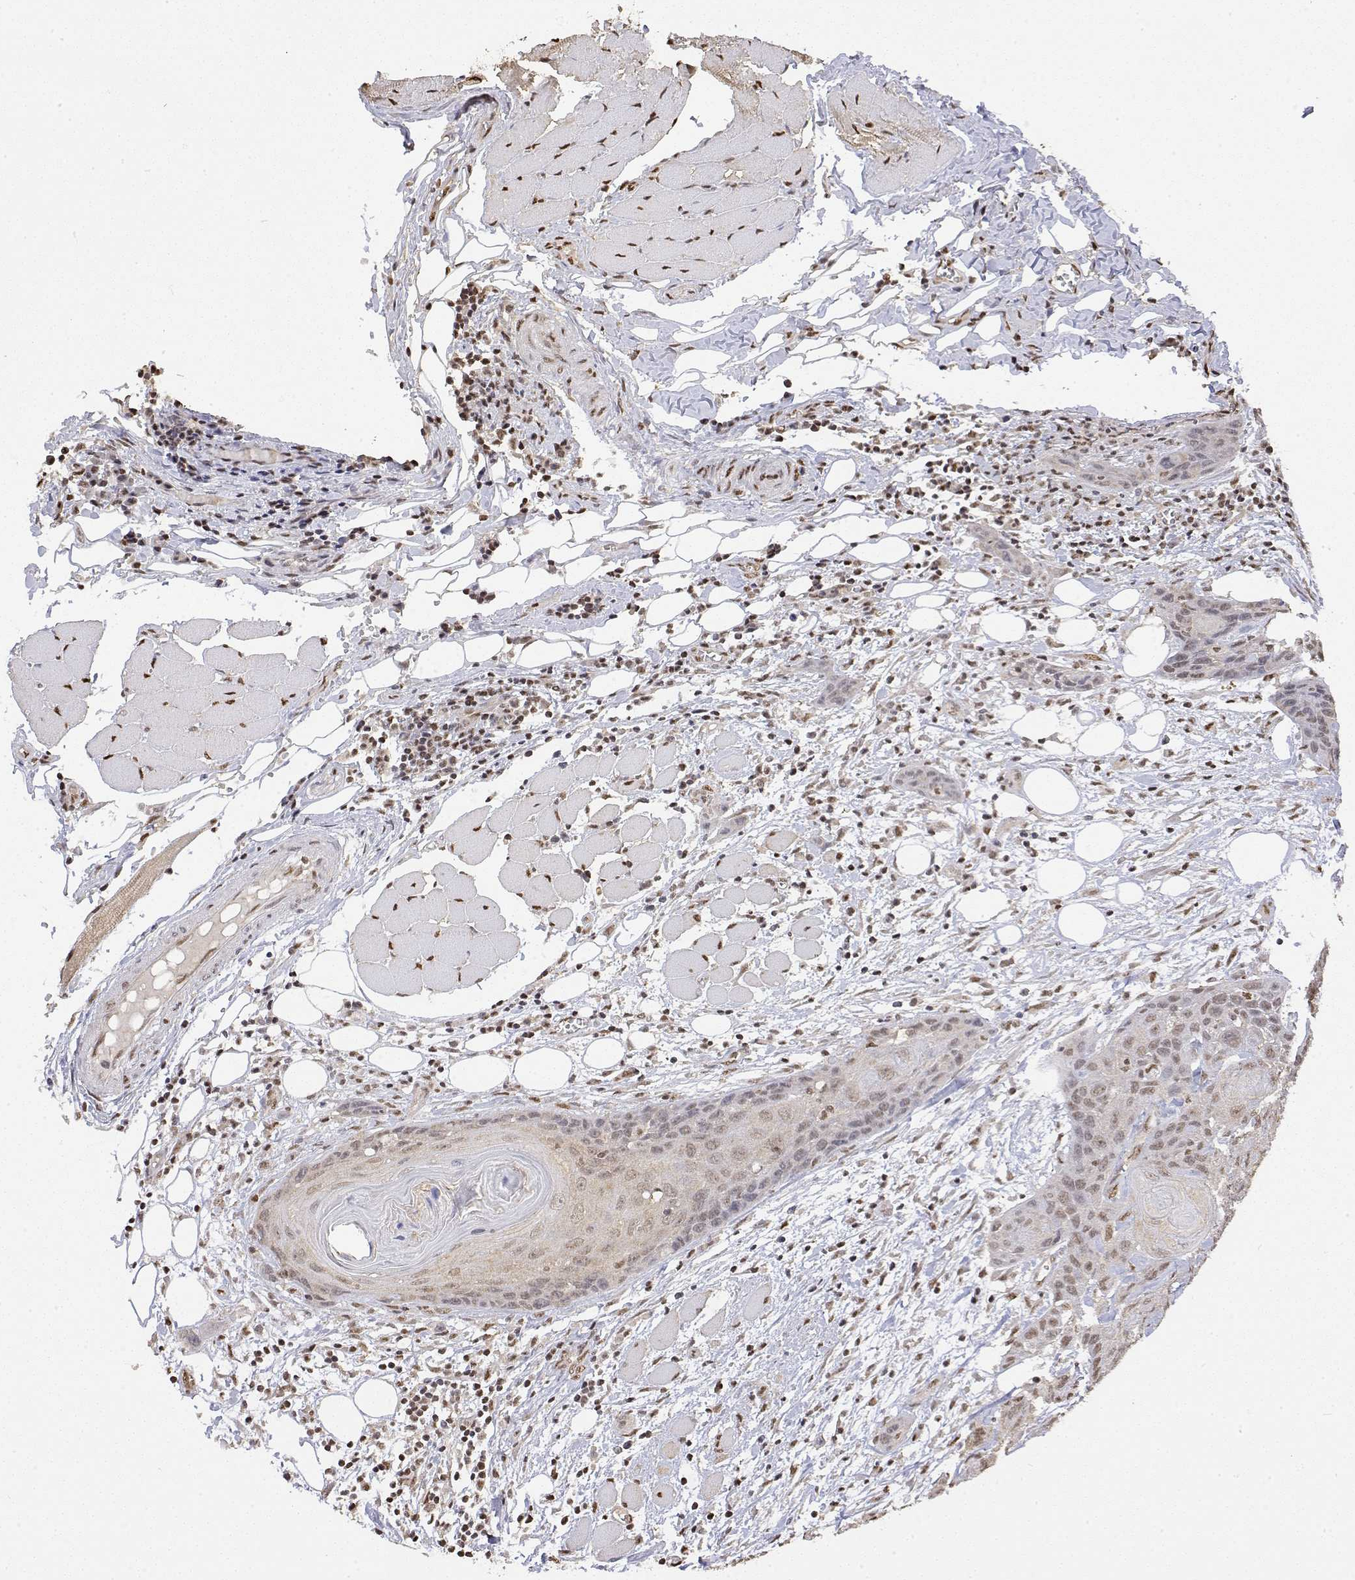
{"staining": {"intensity": "weak", "quantity": ">75%", "location": "nuclear"}, "tissue": "head and neck cancer", "cell_type": "Tumor cells", "image_type": "cancer", "snomed": [{"axis": "morphology", "description": "Squamous cell carcinoma, NOS"}, {"axis": "topography", "description": "Oral tissue"}, {"axis": "topography", "description": "Head-Neck"}], "caption": "Head and neck squamous cell carcinoma was stained to show a protein in brown. There is low levels of weak nuclear expression in about >75% of tumor cells. (DAB = brown stain, brightfield microscopy at high magnification).", "gene": "TPI1", "patient": {"sex": "male", "age": 58}}